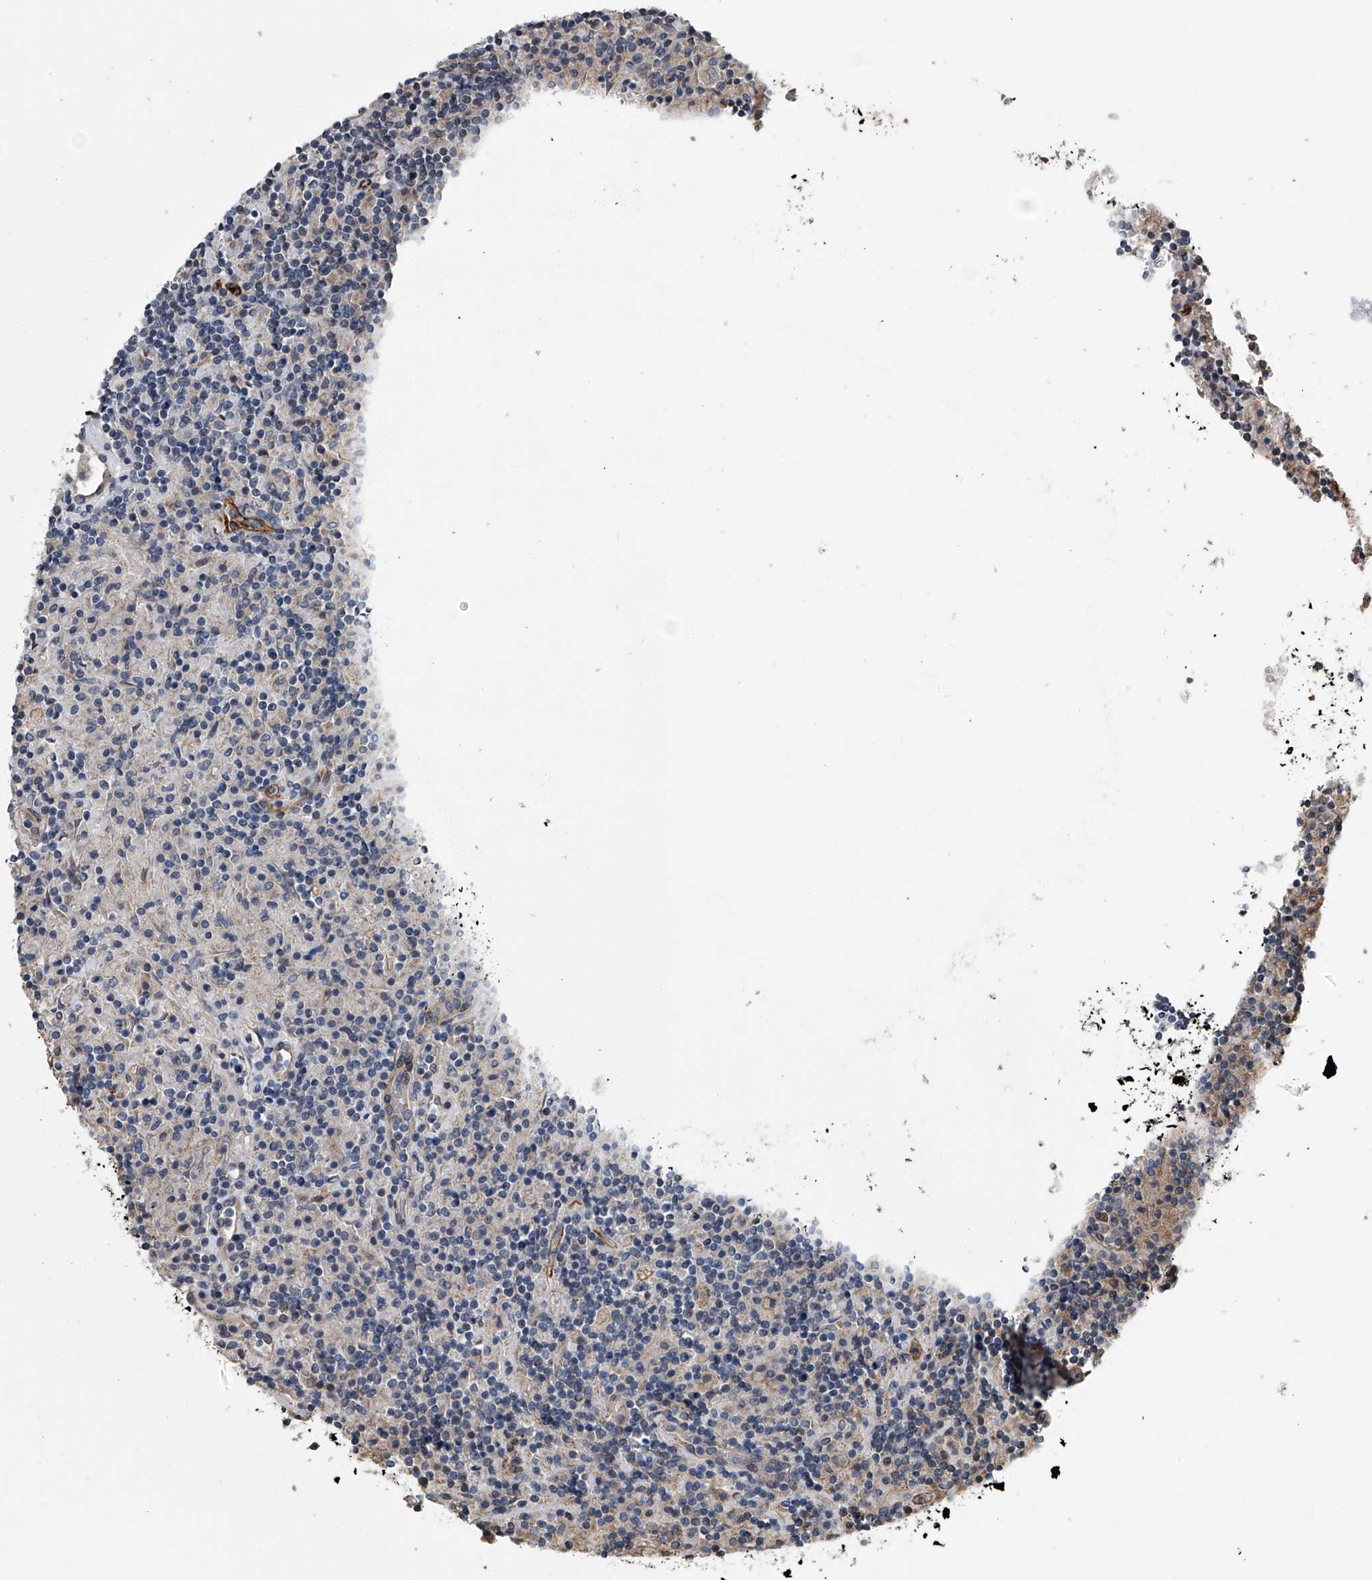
{"staining": {"intensity": "negative", "quantity": "none", "location": "none"}, "tissue": "lymphoma", "cell_type": "Tumor cells", "image_type": "cancer", "snomed": [{"axis": "morphology", "description": "Hodgkin's disease, NOS"}, {"axis": "topography", "description": "Lymph node"}], "caption": "Tumor cells show no significant expression in lymphoma.", "gene": "LDLRAD2", "patient": {"sex": "male", "age": 70}}